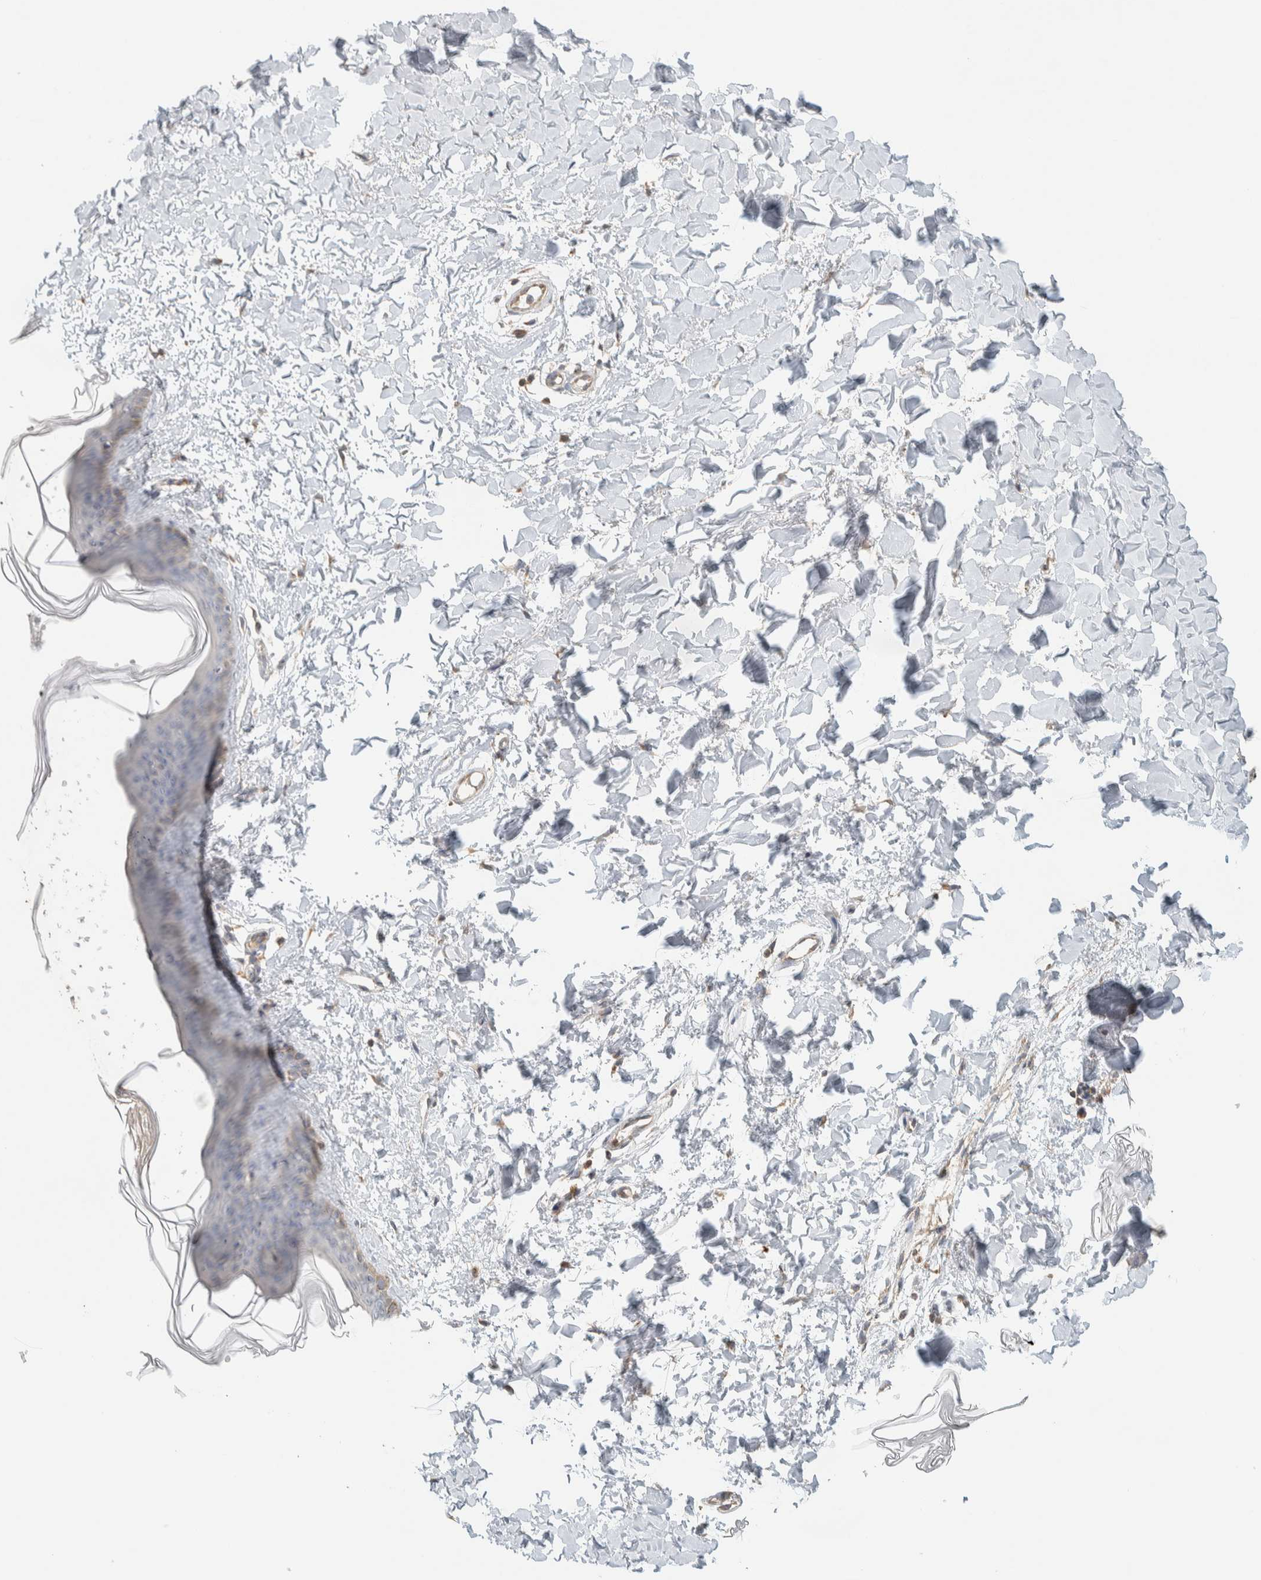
{"staining": {"intensity": "weak", "quantity": ">75%", "location": "cytoplasmic/membranous"}, "tissue": "skin", "cell_type": "Fibroblasts", "image_type": "normal", "snomed": [{"axis": "morphology", "description": "Normal tissue, NOS"}, {"axis": "topography", "description": "Skin"}], "caption": "An image of skin stained for a protein reveals weak cytoplasmic/membranous brown staining in fibroblasts.", "gene": "PDE7B", "patient": {"sex": "female", "age": 17}}